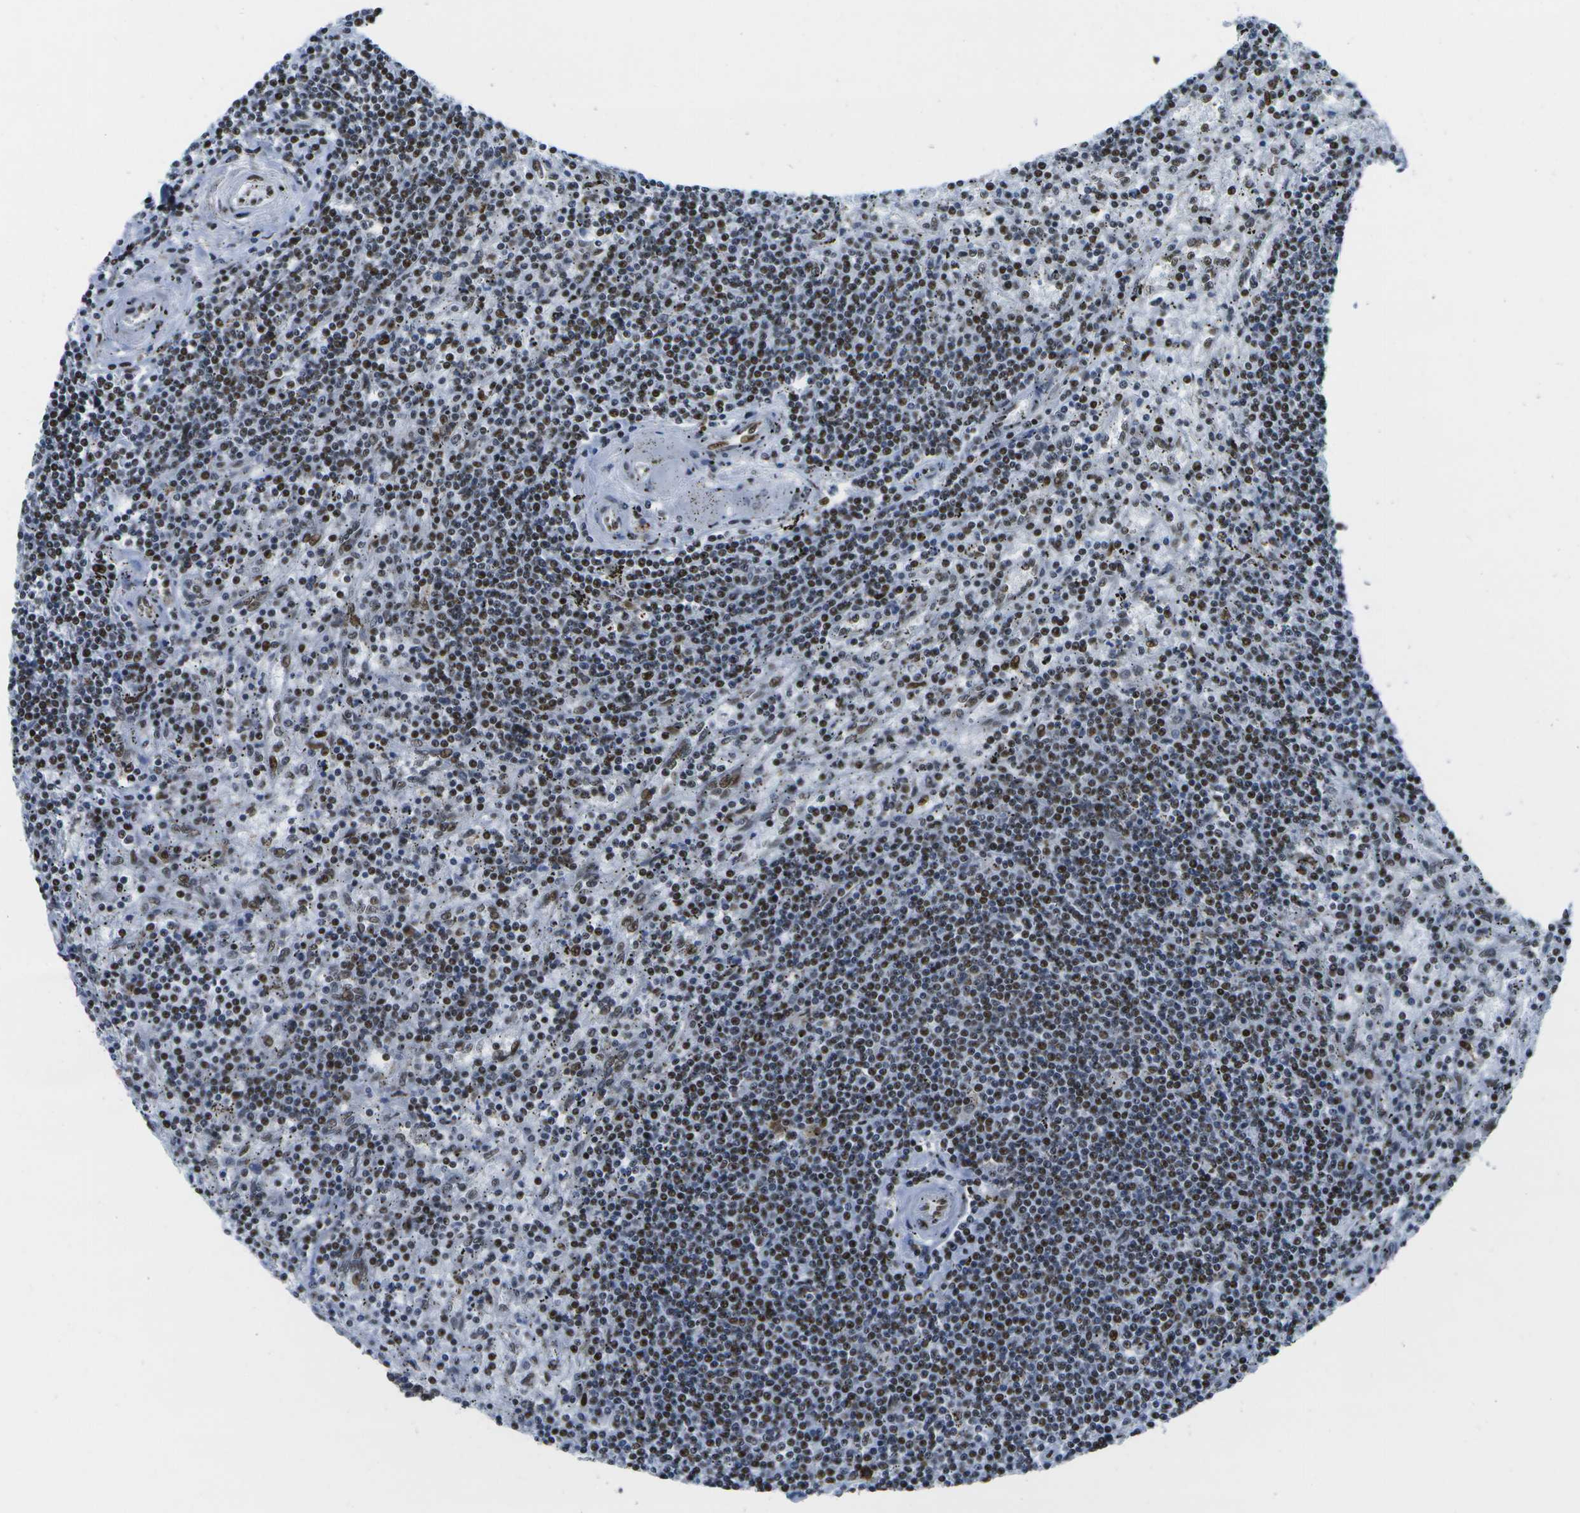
{"staining": {"intensity": "moderate", "quantity": "25%-75%", "location": "nuclear"}, "tissue": "lymphoma", "cell_type": "Tumor cells", "image_type": "cancer", "snomed": [{"axis": "morphology", "description": "Malignant lymphoma, non-Hodgkin's type, Low grade"}, {"axis": "topography", "description": "Spleen"}], "caption": "This is a micrograph of IHC staining of low-grade malignant lymphoma, non-Hodgkin's type, which shows moderate expression in the nuclear of tumor cells.", "gene": "NSRP1", "patient": {"sex": "male", "age": 76}}